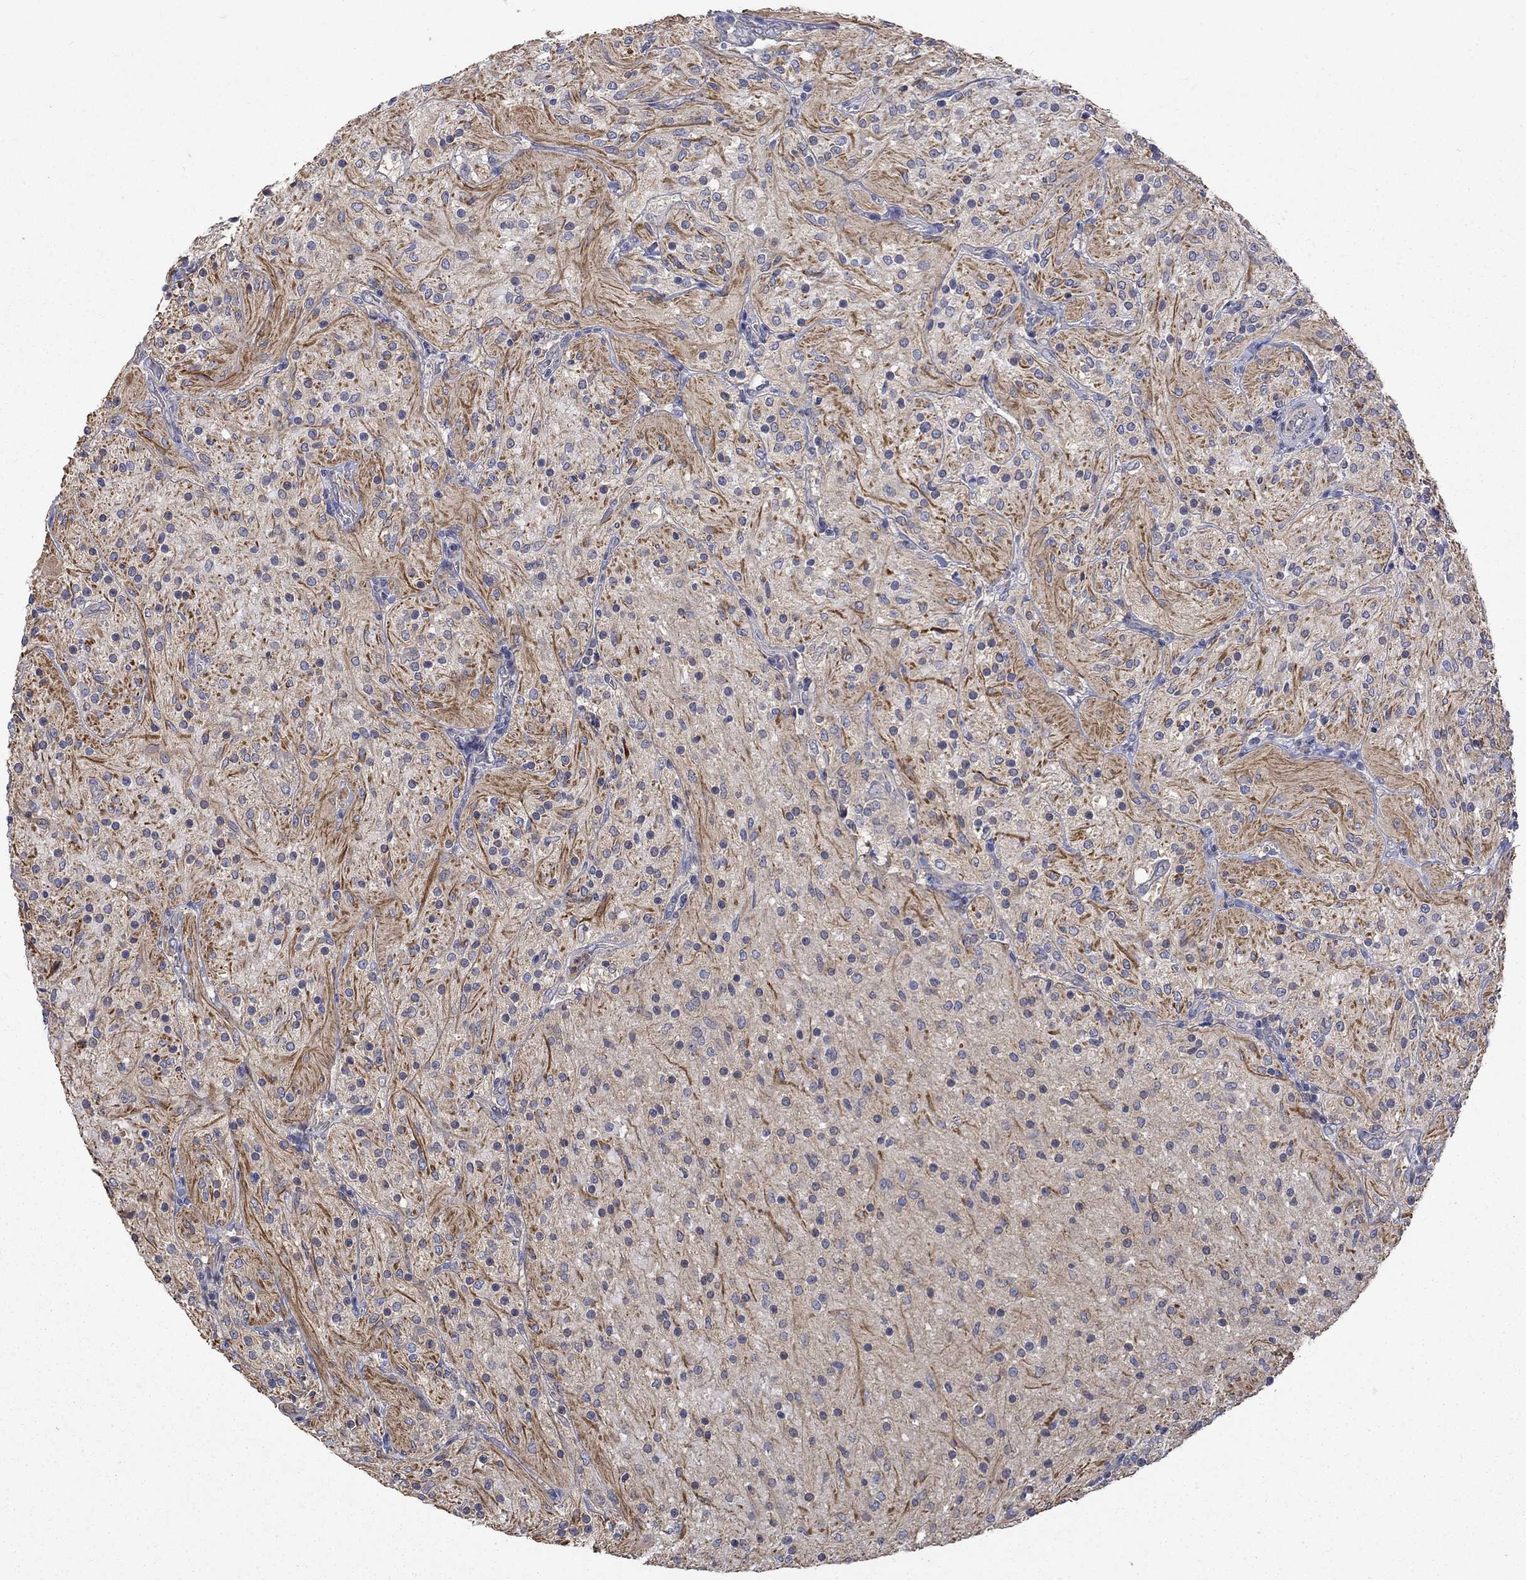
{"staining": {"intensity": "strong", "quantity": "<25%", "location": "cytoplasmic/membranous"}, "tissue": "glioma", "cell_type": "Tumor cells", "image_type": "cancer", "snomed": [{"axis": "morphology", "description": "Glioma, malignant, Low grade"}, {"axis": "topography", "description": "Brain"}], "caption": "This micrograph demonstrates IHC staining of glioma, with medium strong cytoplasmic/membranous positivity in approximately <25% of tumor cells.", "gene": "CAMKK2", "patient": {"sex": "male", "age": 3}}